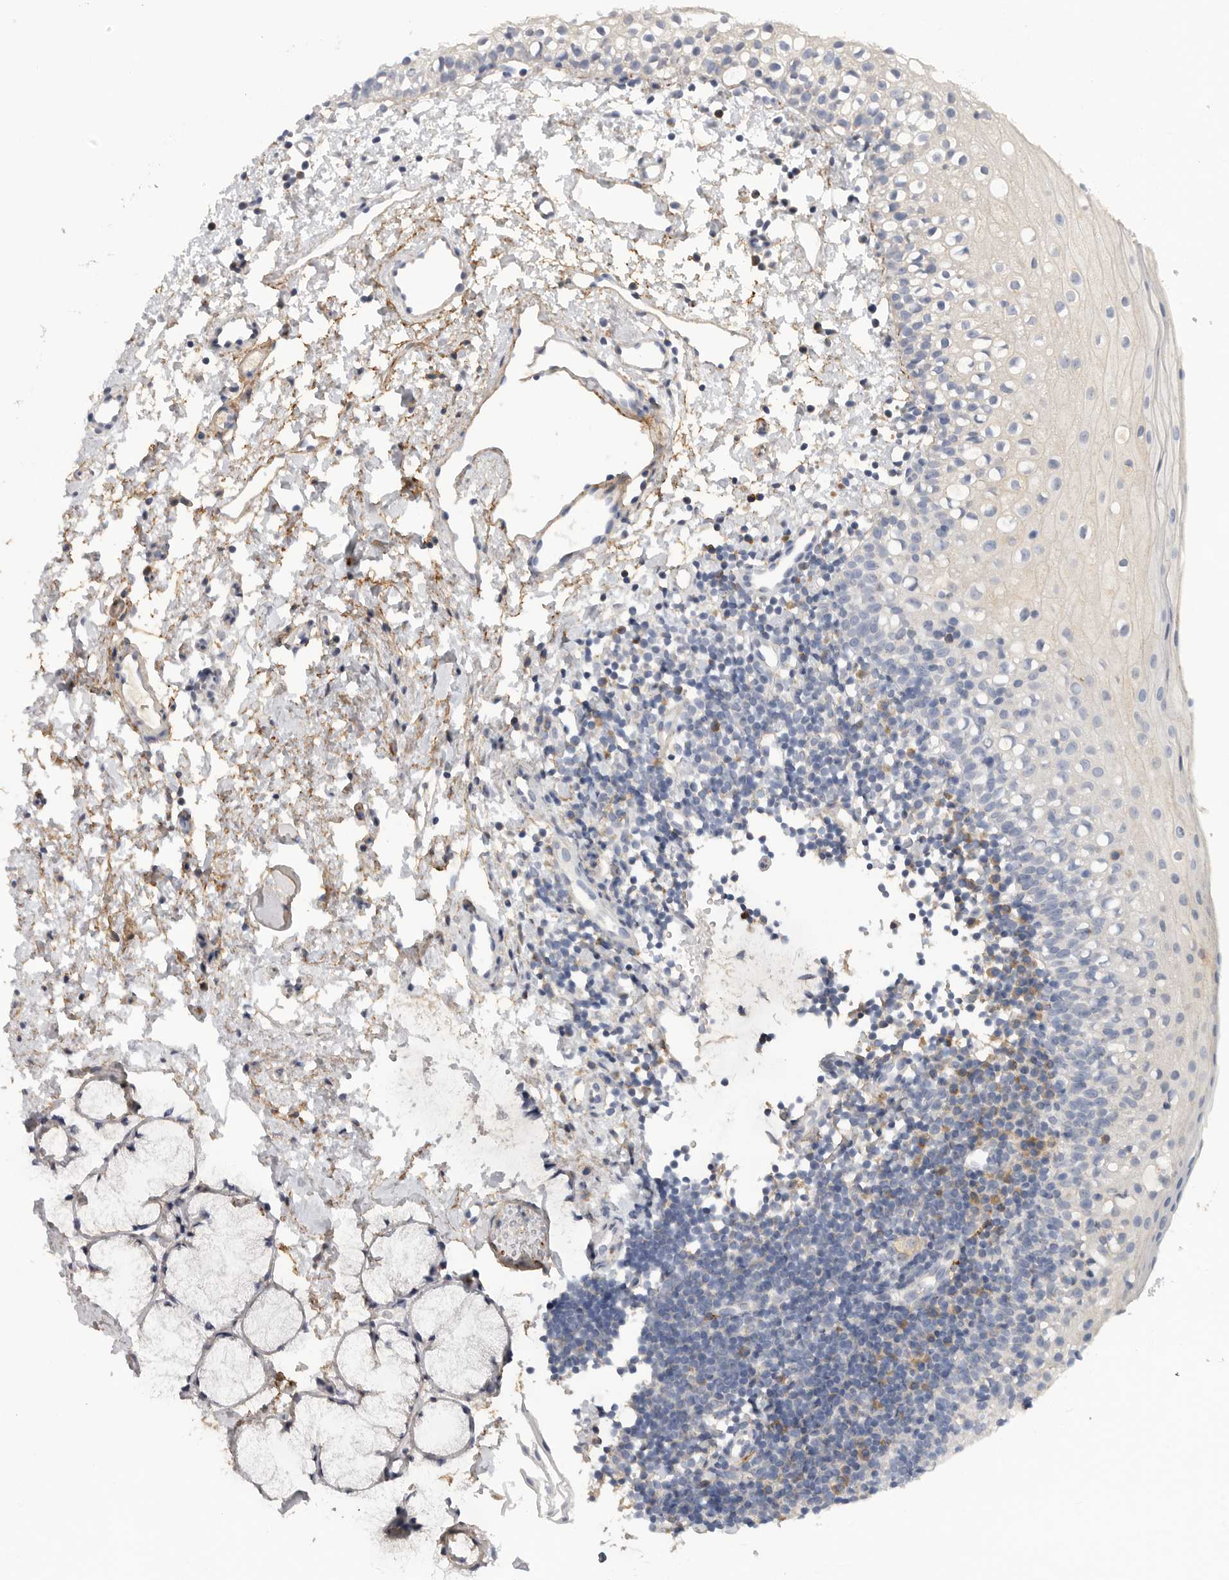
{"staining": {"intensity": "negative", "quantity": "none", "location": "none"}, "tissue": "oral mucosa", "cell_type": "Squamous epithelial cells", "image_type": "normal", "snomed": [{"axis": "morphology", "description": "Normal tissue, NOS"}, {"axis": "topography", "description": "Oral tissue"}], "caption": "Protein analysis of unremarkable oral mucosa reveals no significant staining in squamous epithelial cells.", "gene": "SDC3", "patient": {"sex": "male", "age": 28}}